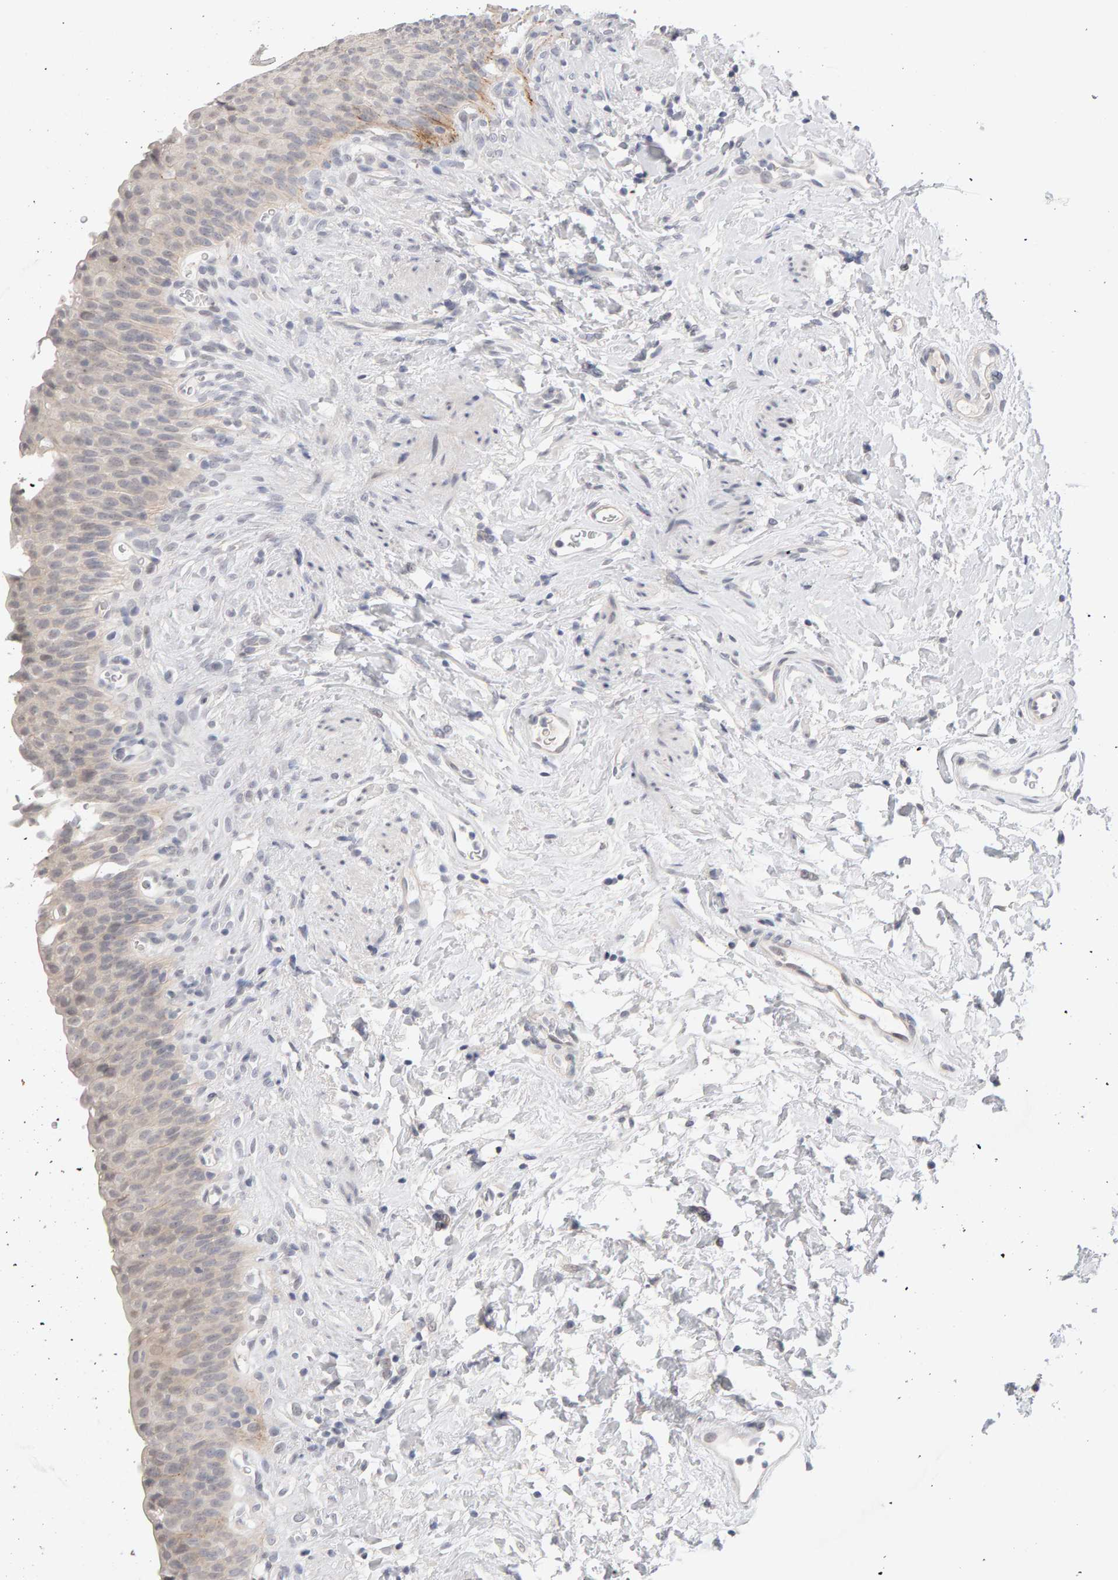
{"staining": {"intensity": "negative", "quantity": "none", "location": "none"}, "tissue": "urinary bladder", "cell_type": "Urothelial cells", "image_type": "normal", "snomed": [{"axis": "morphology", "description": "Normal tissue, NOS"}, {"axis": "topography", "description": "Urinary bladder"}], "caption": "An IHC histopathology image of normal urinary bladder is shown. There is no staining in urothelial cells of urinary bladder. (DAB immunohistochemistry visualized using brightfield microscopy, high magnification).", "gene": "HNF4A", "patient": {"sex": "female", "age": 79}}